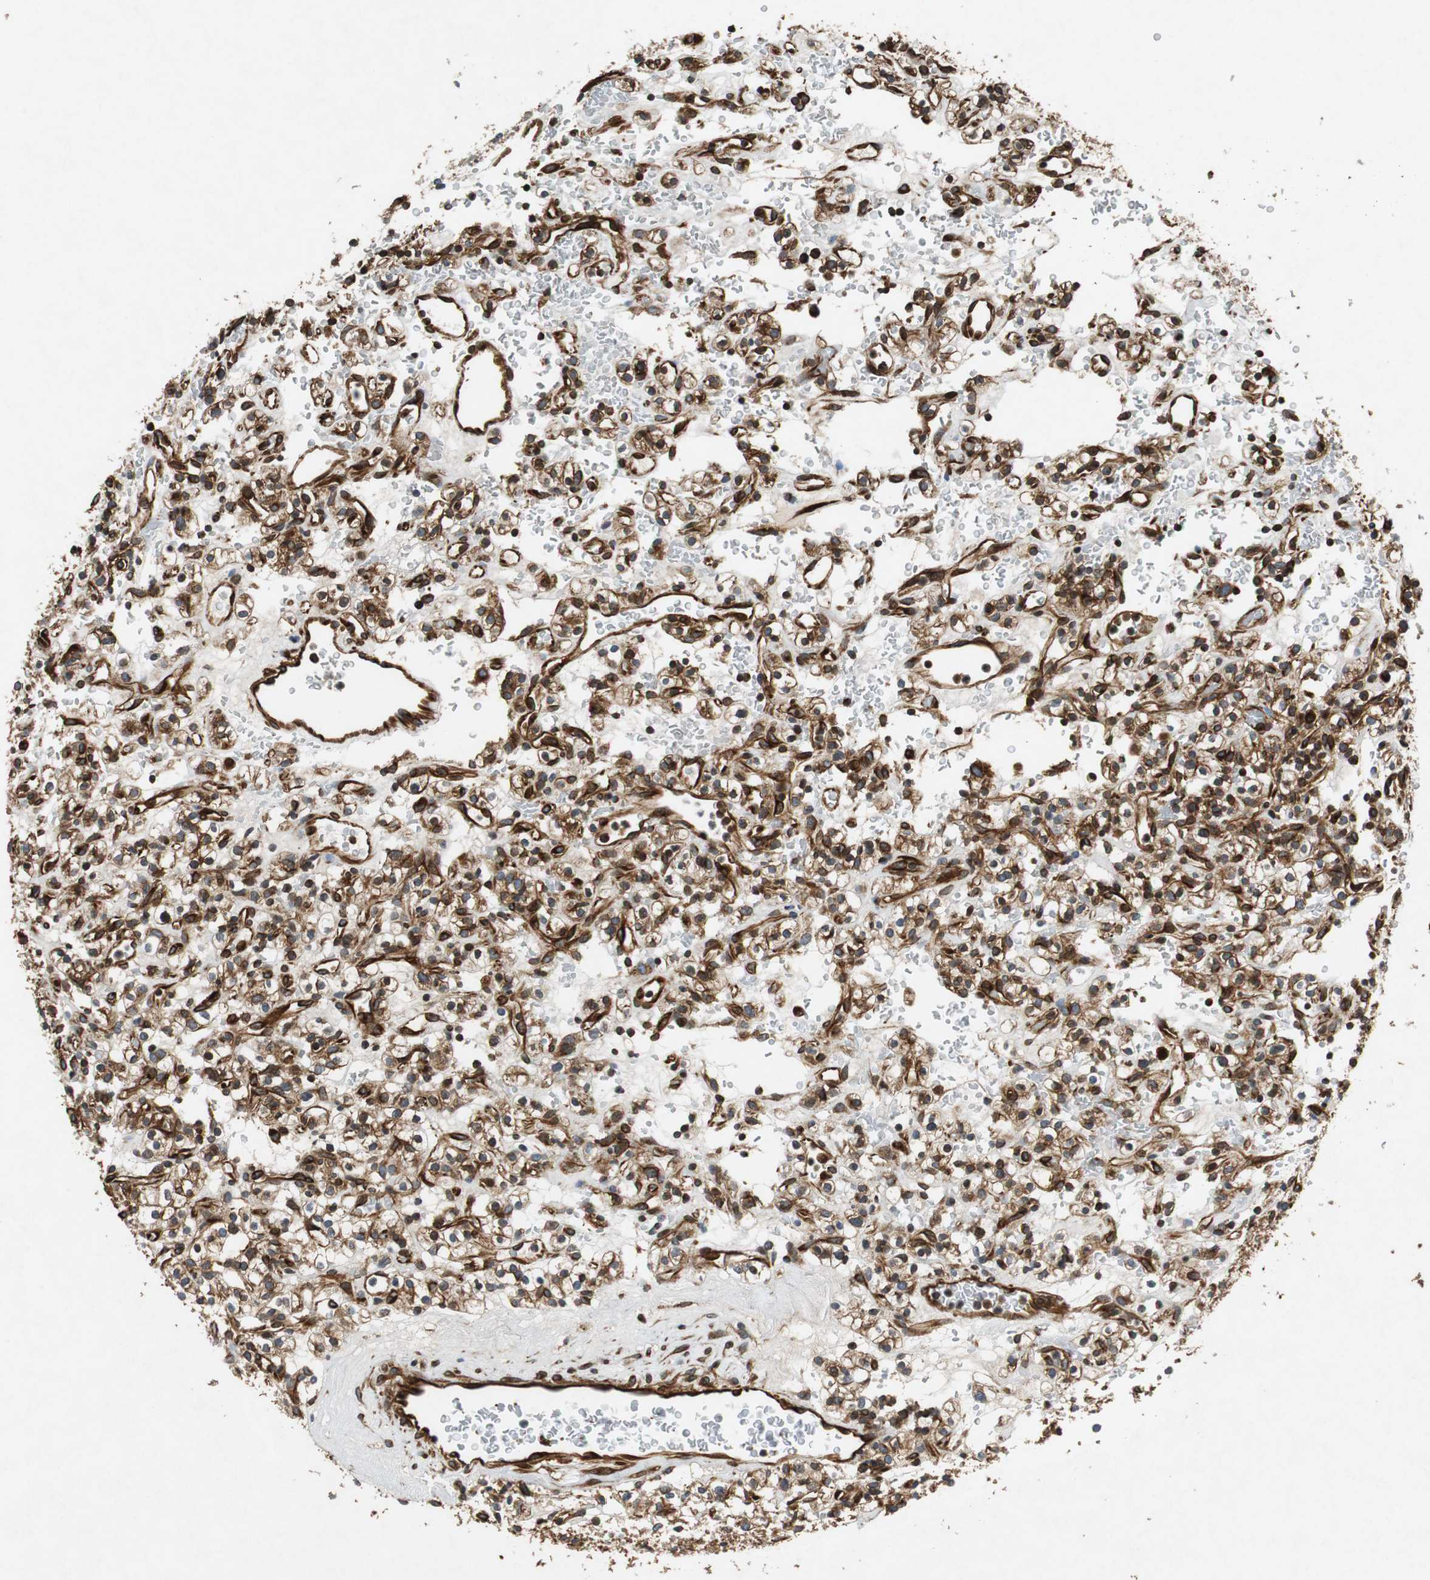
{"staining": {"intensity": "strong", "quantity": ">75%", "location": "cytoplasmic/membranous"}, "tissue": "renal cancer", "cell_type": "Tumor cells", "image_type": "cancer", "snomed": [{"axis": "morphology", "description": "Normal tissue, NOS"}, {"axis": "morphology", "description": "Adenocarcinoma, NOS"}, {"axis": "topography", "description": "Kidney"}], "caption": "Immunohistochemical staining of human renal adenocarcinoma shows strong cytoplasmic/membranous protein expression in about >75% of tumor cells. (DAB IHC, brown staining for protein, blue staining for nuclei).", "gene": "TUBA4A", "patient": {"sex": "female", "age": 72}}